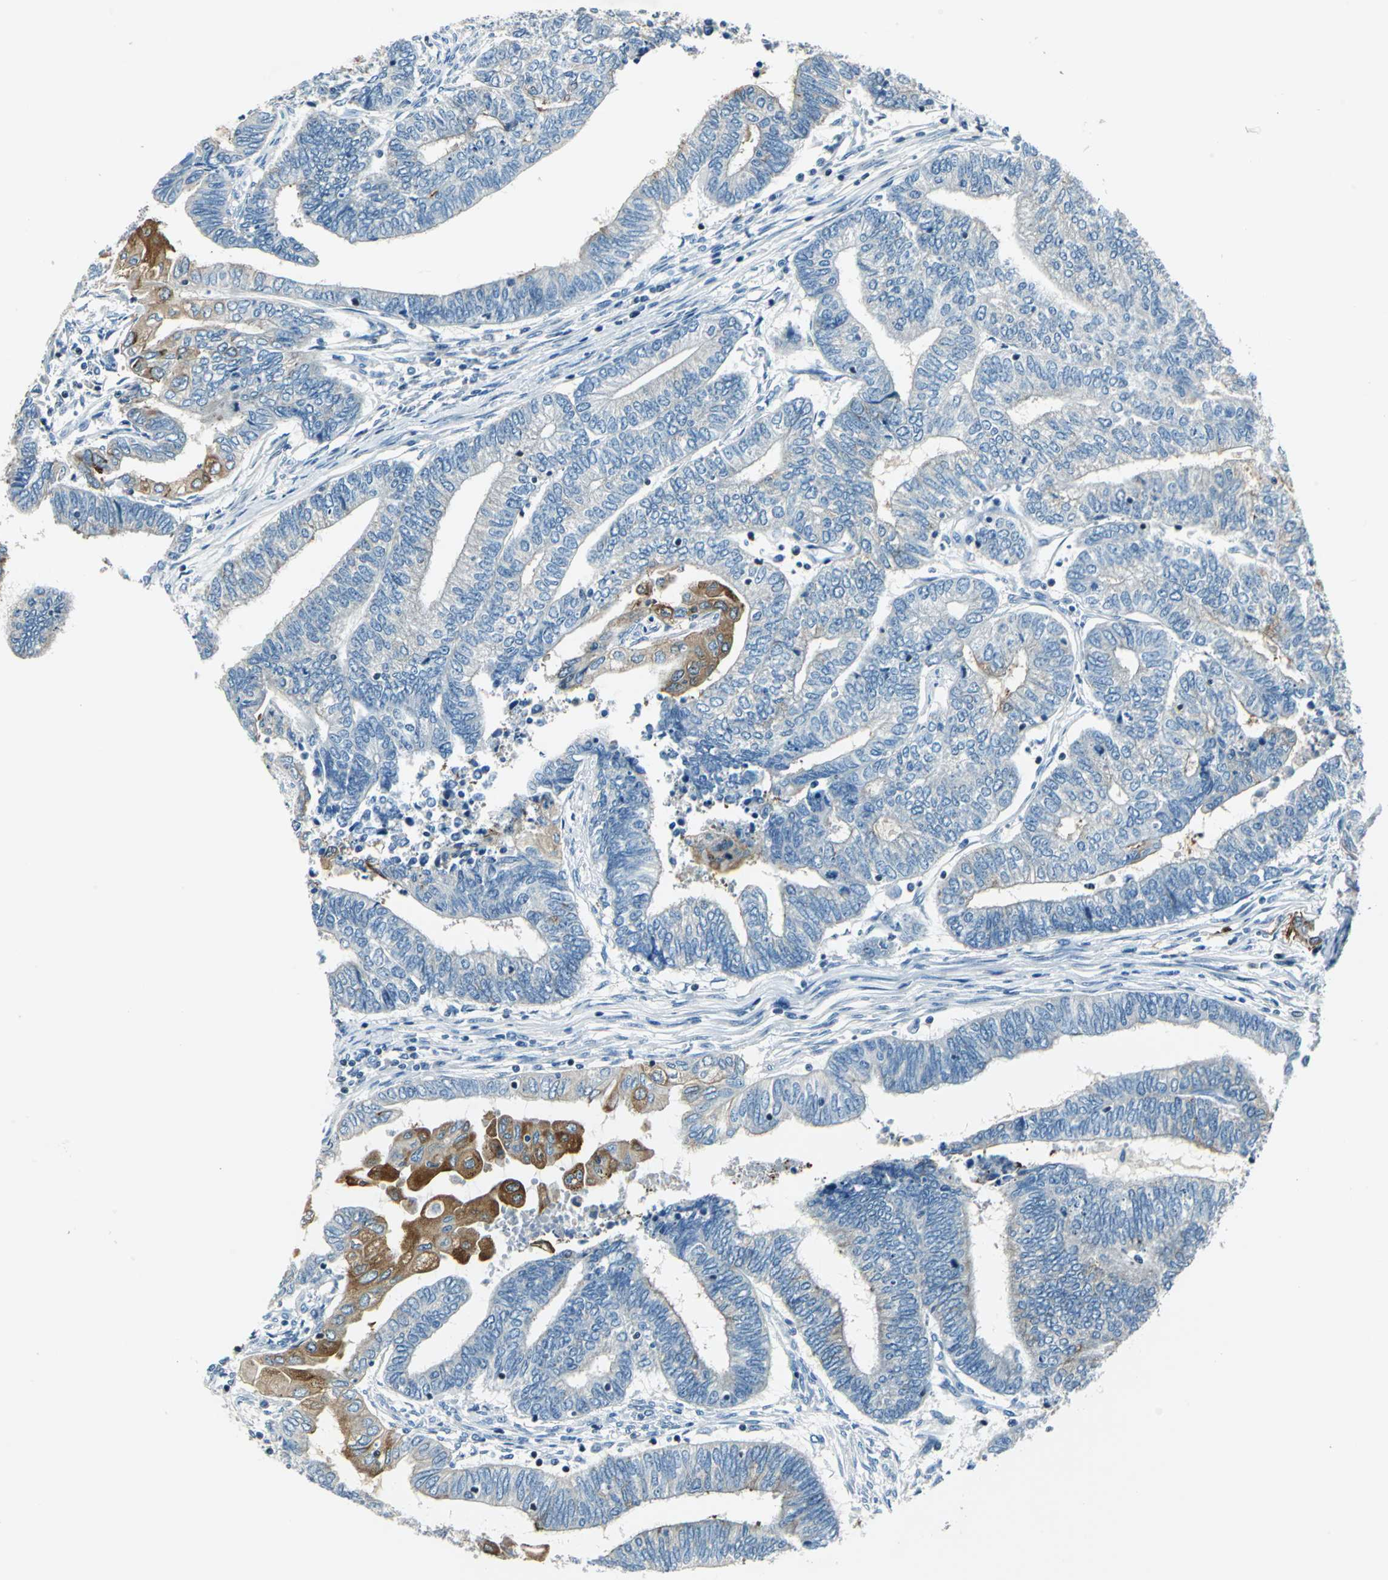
{"staining": {"intensity": "strong", "quantity": "<25%", "location": "cytoplasmic/membranous"}, "tissue": "endometrial cancer", "cell_type": "Tumor cells", "image_type": "cancer", "snomed": [{"axis": "morphology", "description": "Adenocarcinoma, NOS"}, {"axis": "topography", "description": "Uterus"}, {"axis": "topography", "description": "Endometrium"}], "caption": "This micrograph reveals immunohistochemistry (IHC) staining of endometrial cancer, with medium strong cytoplasmic/membranous positivity in about <25% of tumor cells.", "gene": "HCFC2", "patient": {"sex": "female", "age": 70}}